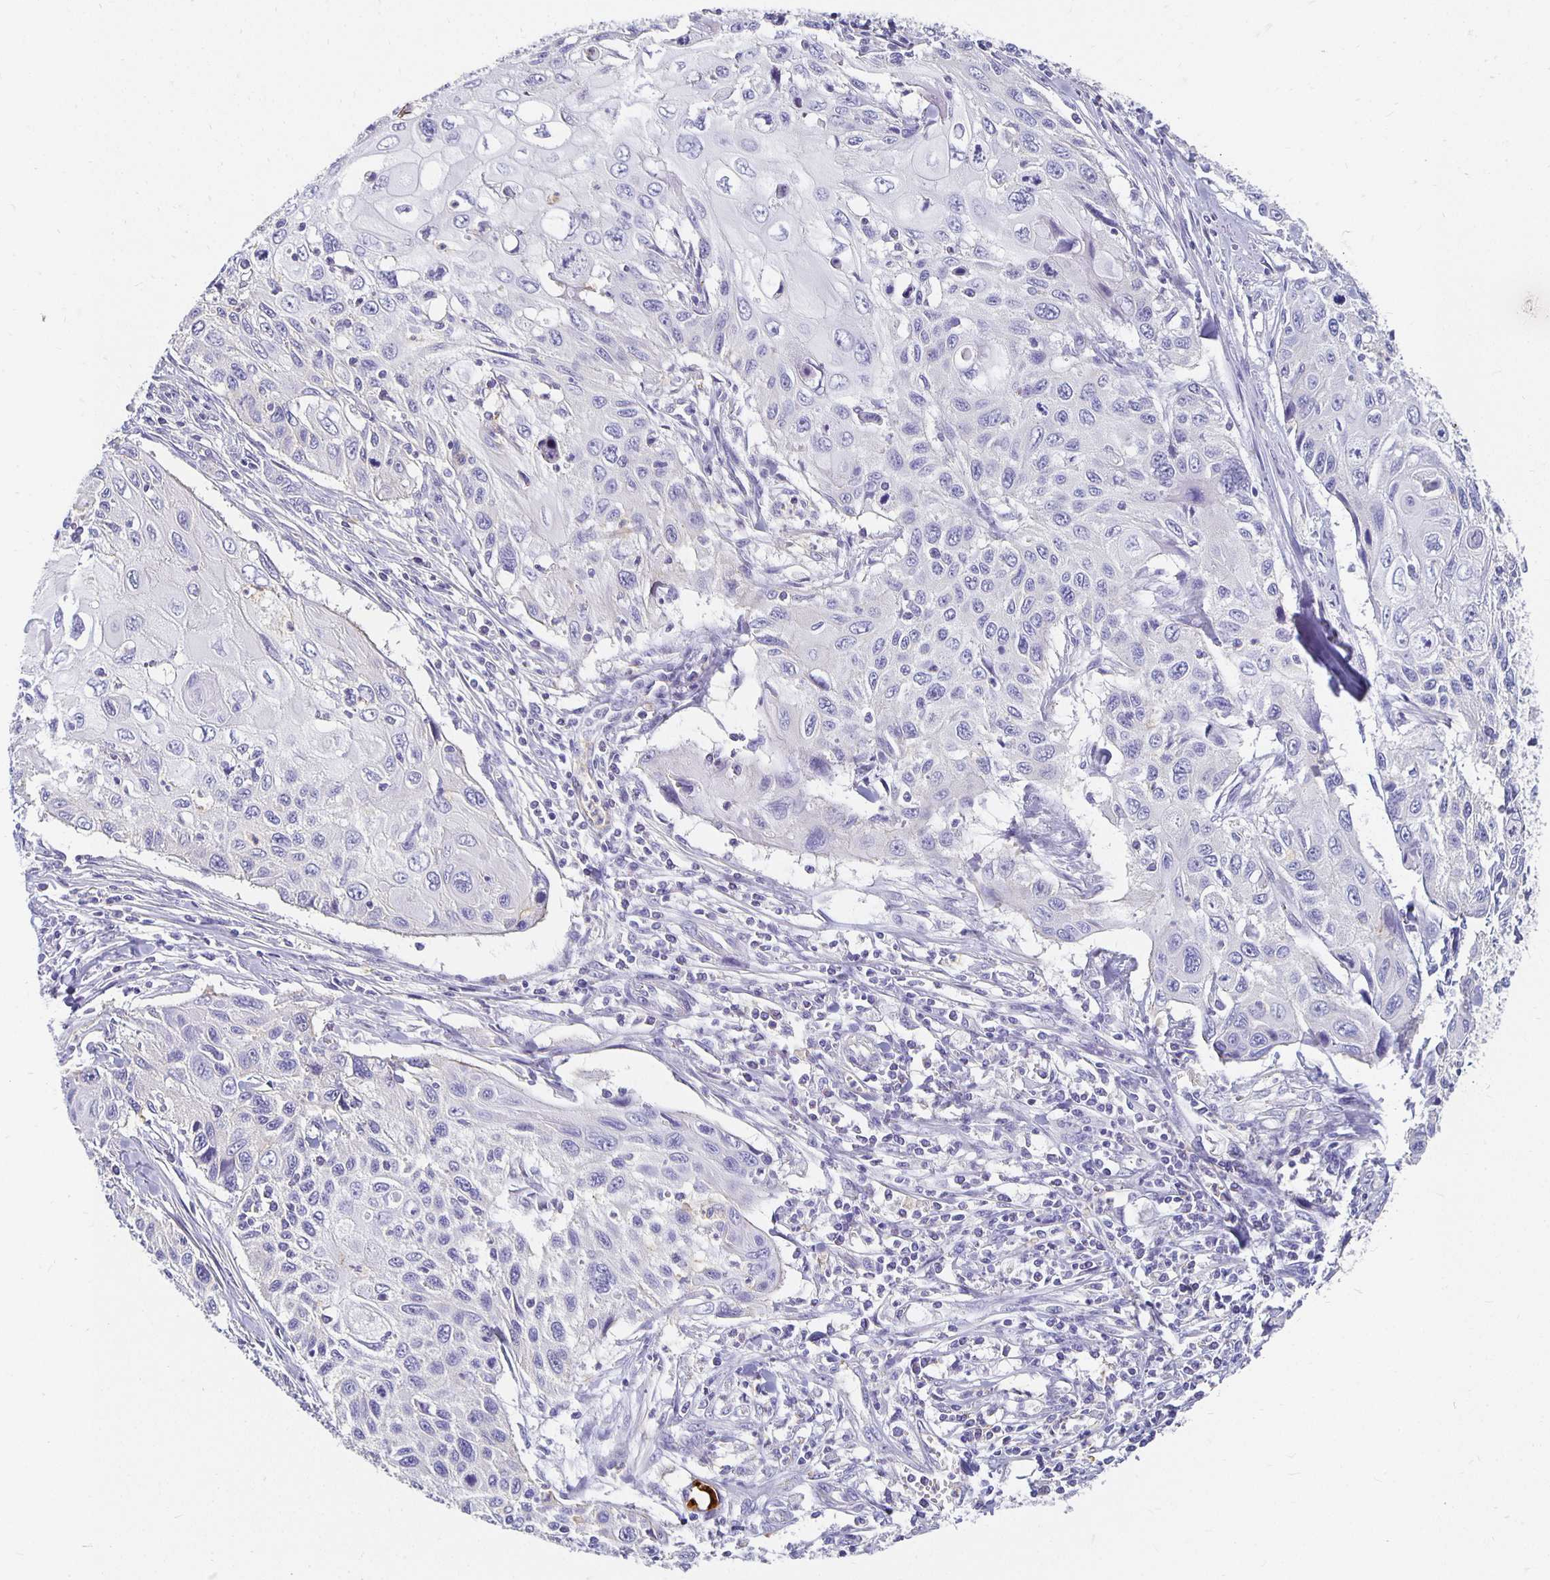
{"staining": {"intensity": "negative", "quantity": "none", "location": "none"}, "tissue": "cervical cancer", "cell_type": "Tumor cells", "image_type": "cancer", "snomed": [{"axis": "morphology", "description": "Squamous cell carcinoma, NOS"}, {"axis": "topography", "description": "Cervix"}], "caption": "Immunohistochemical staining of cervical cancer displays no significant expression in tumor cells.", "gene": "APOB", "patient": {"sex": "female", "age": 70}}